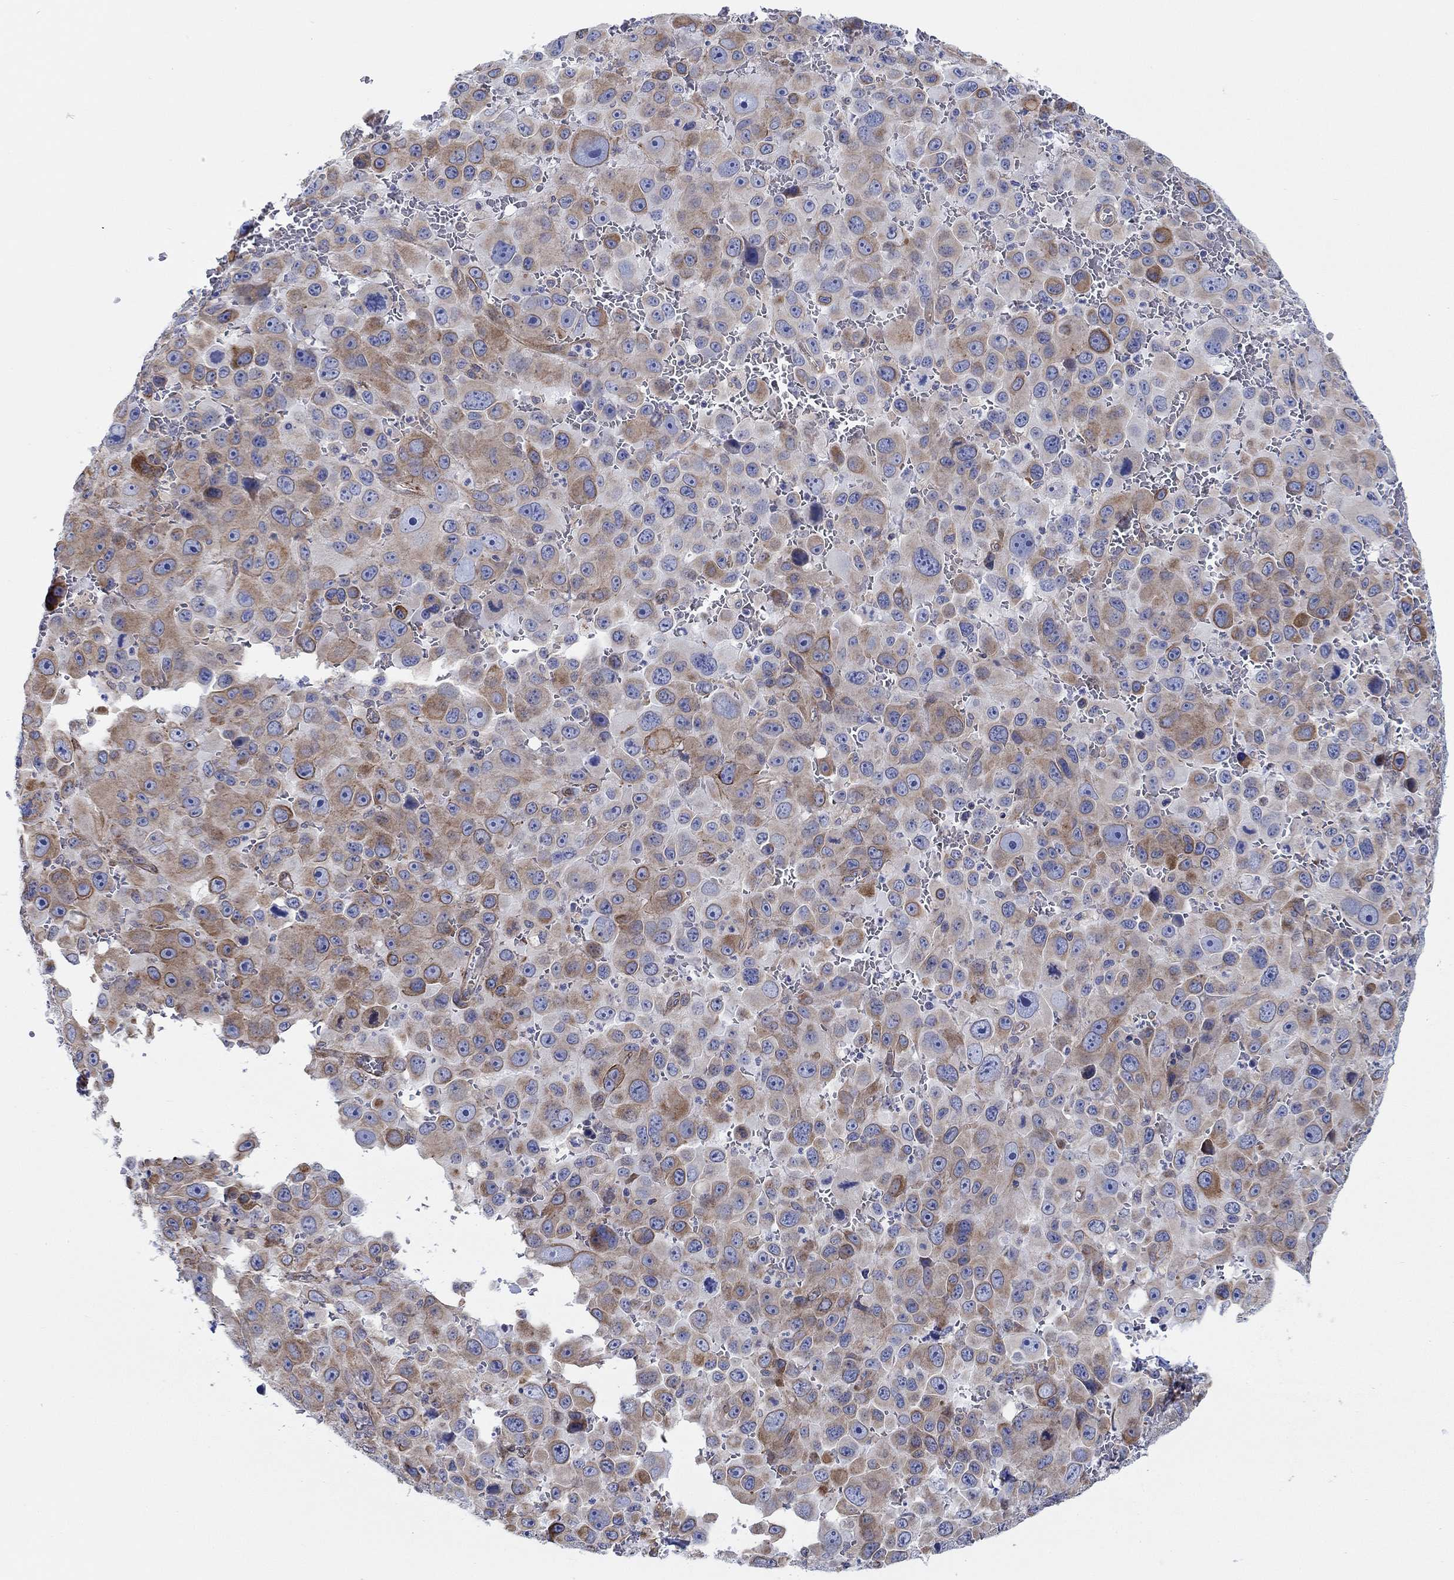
{"staining": {"intensity": "moderate", "quantity": "<25%", "location": "cytoplasmic/membranous"}, "tissue": "melanoma", "cell_type": "Tumor cells", "image_type": "cancer", "snomed": [{"axis": "morphology", "description": "Malignant melanoma, NOS"}, {"axis": "topography", "description": "Skin"}], "caption": "Protein expression analysis of human melanoma reveals moderate cytoplasmic/membranous staining in about <25% of tumor cells. The protein is shown in brown color, while the nuclei are stained blue.", "gene": "FMN1", "patient": {"sex": "female", "age": 91}}